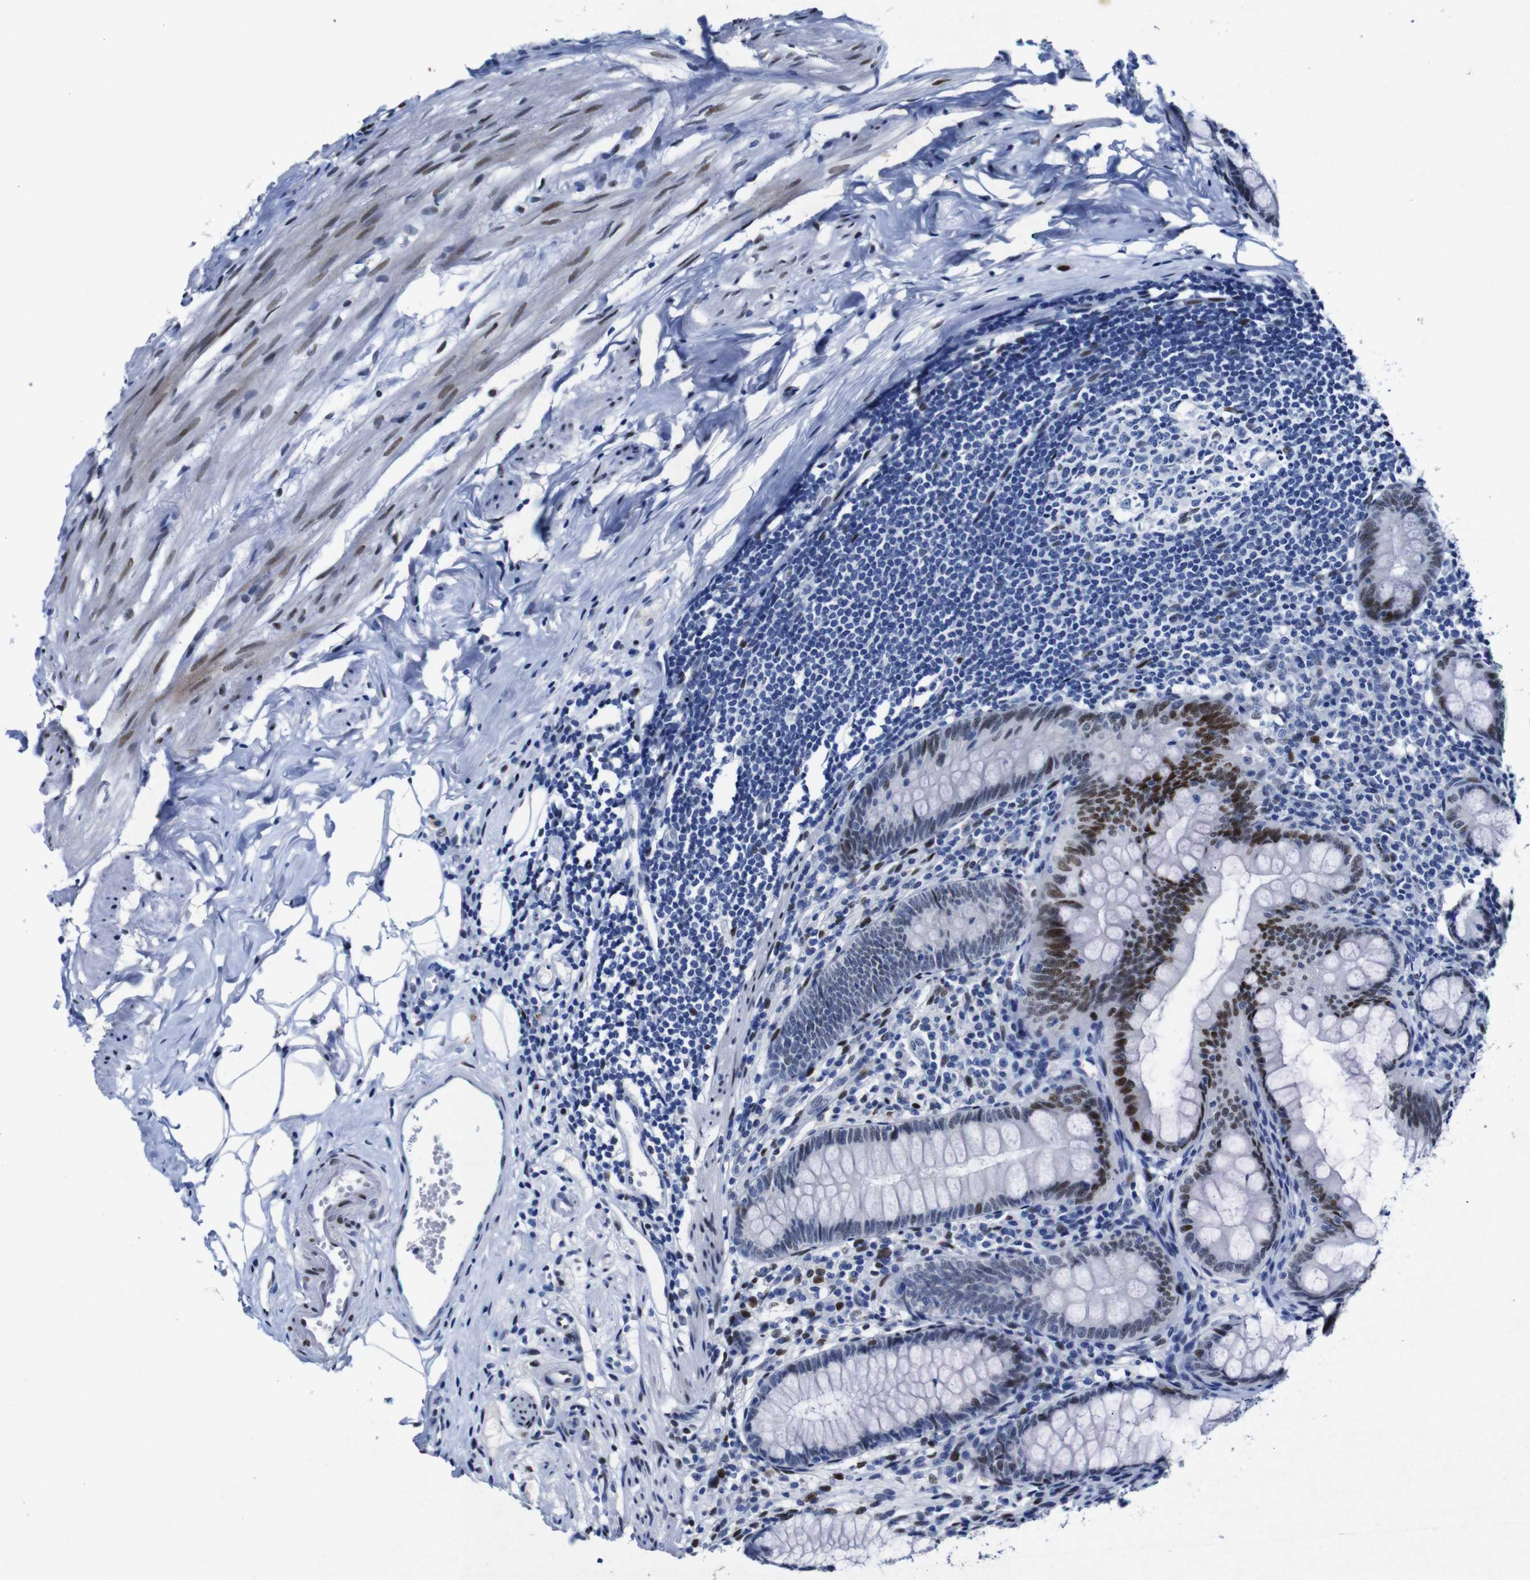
{"staining": {"intensity": "moderate", "quantity": "25%-75%", "location": "nuclear"}, "tissue": "appendix", "cell_type": "Glandular cells", "image_type": "normal", "snomed": [{"axis": "morphology", "description": "Normal tissue, NOS"}, {"axis": "topography", "description": "Appendix"}], "caption": "A medium amount of moderate nuclear positivity is seen in about 25%-75% of glandular cells in normal appendix. (Stains: DAB (3,3'-diaminobenzidine) in brown, nuclei in blue, Microscopy: brightfield microscopy at high magnification).", "gene": "FOSL2", "patient": {"sex": "female", "age": 77}}